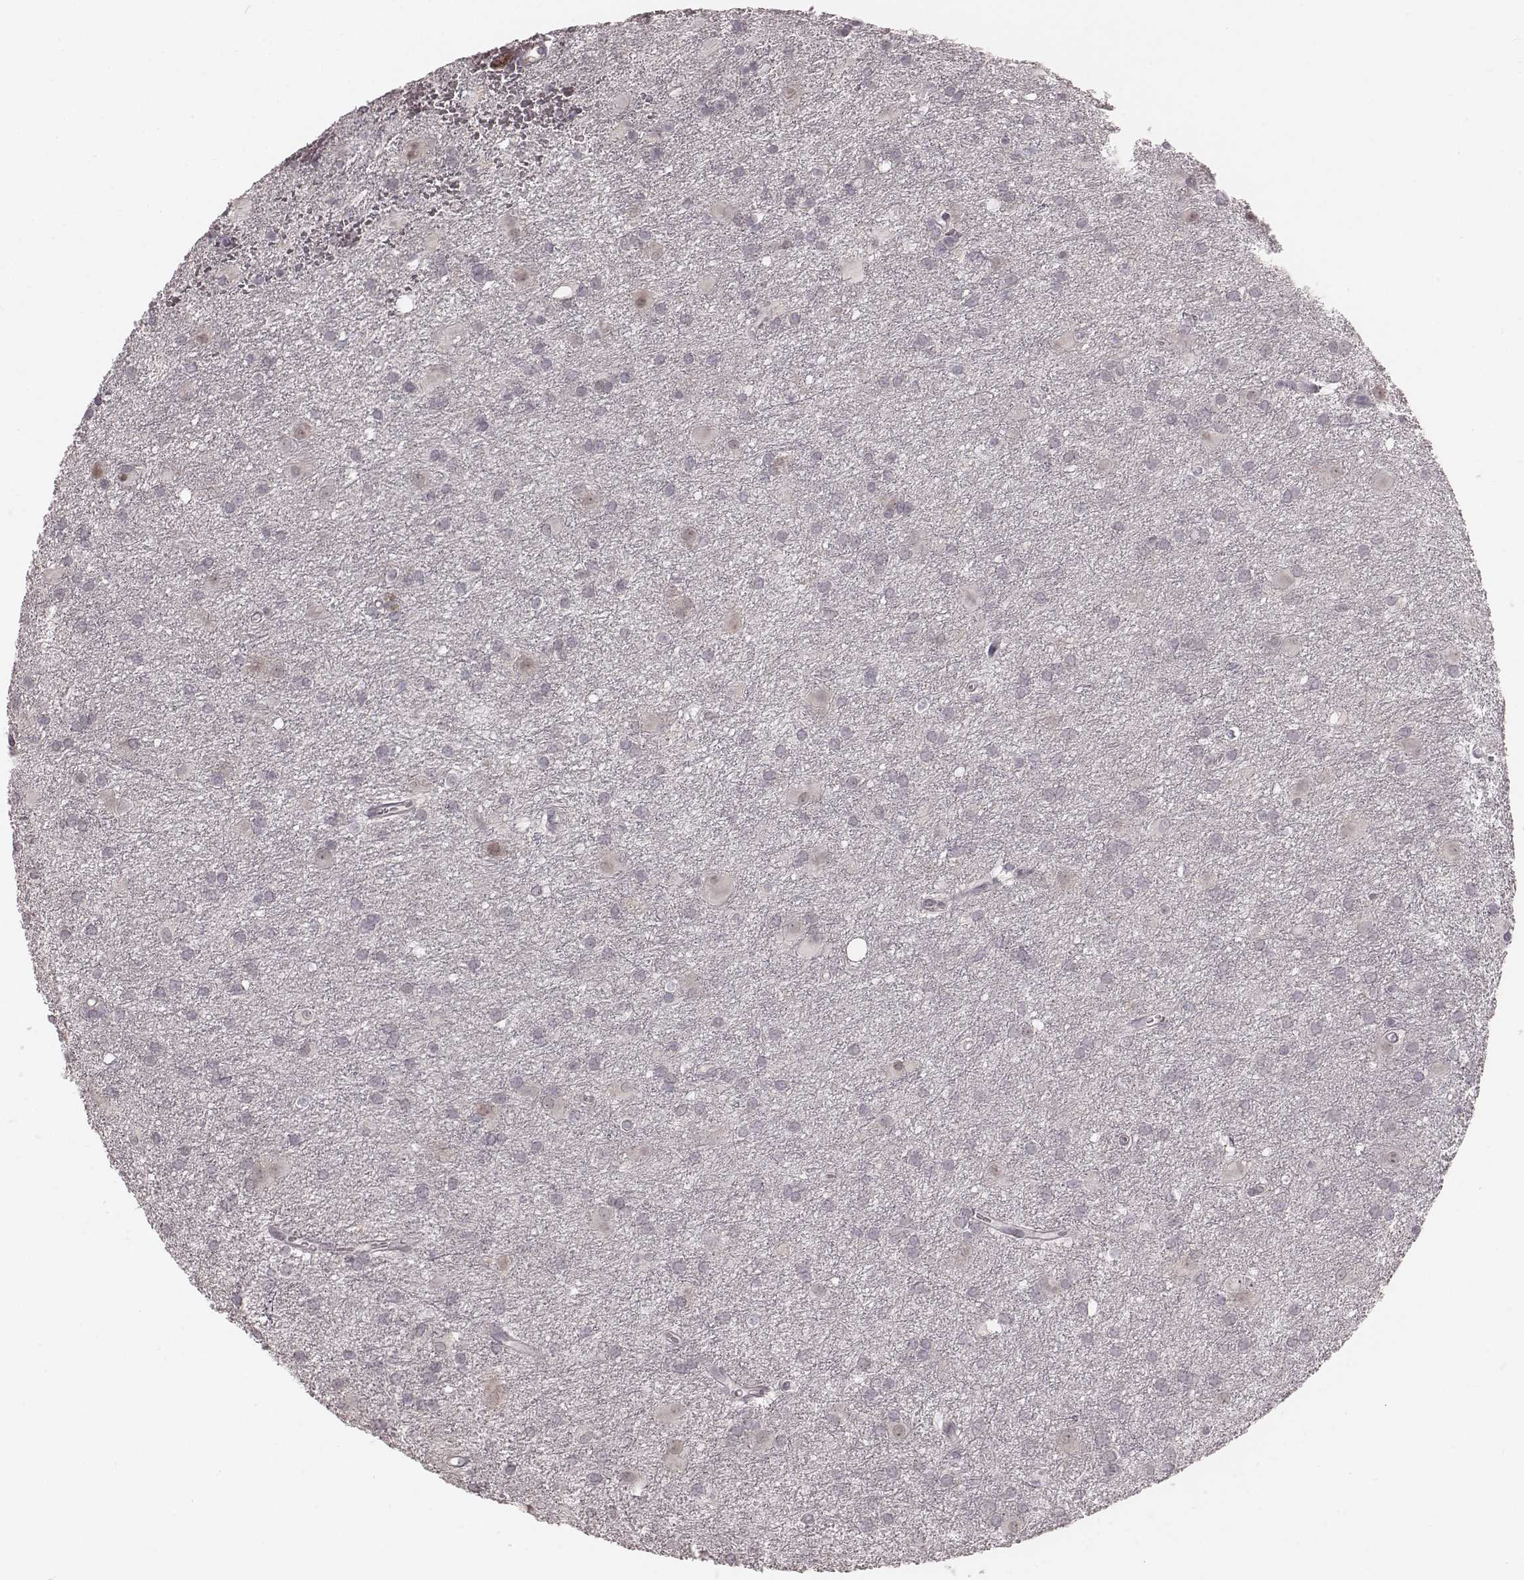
{"staining": {"intensity": "negative", "quantity": "none", "location": "none"}, "tissue": "glioma", "cell_type": "Tumor cells", "image_type": "cancer", "snomed": [{"axis": "morphology", "description": "Glioma, malignant, Low grade"}, {"axis": "topography", "description": "Brain"}], "caption": "Immunohistochemical staining of human glioma reveals no significant staining in tumor cells. The staining is performed using DAB (3,3'-diaminobenzidine) brown chromogen with nuclei counter-stained in using hematoxylin.", "gene": "IQCG", "patient": {"sex": "male", "age": 58}}